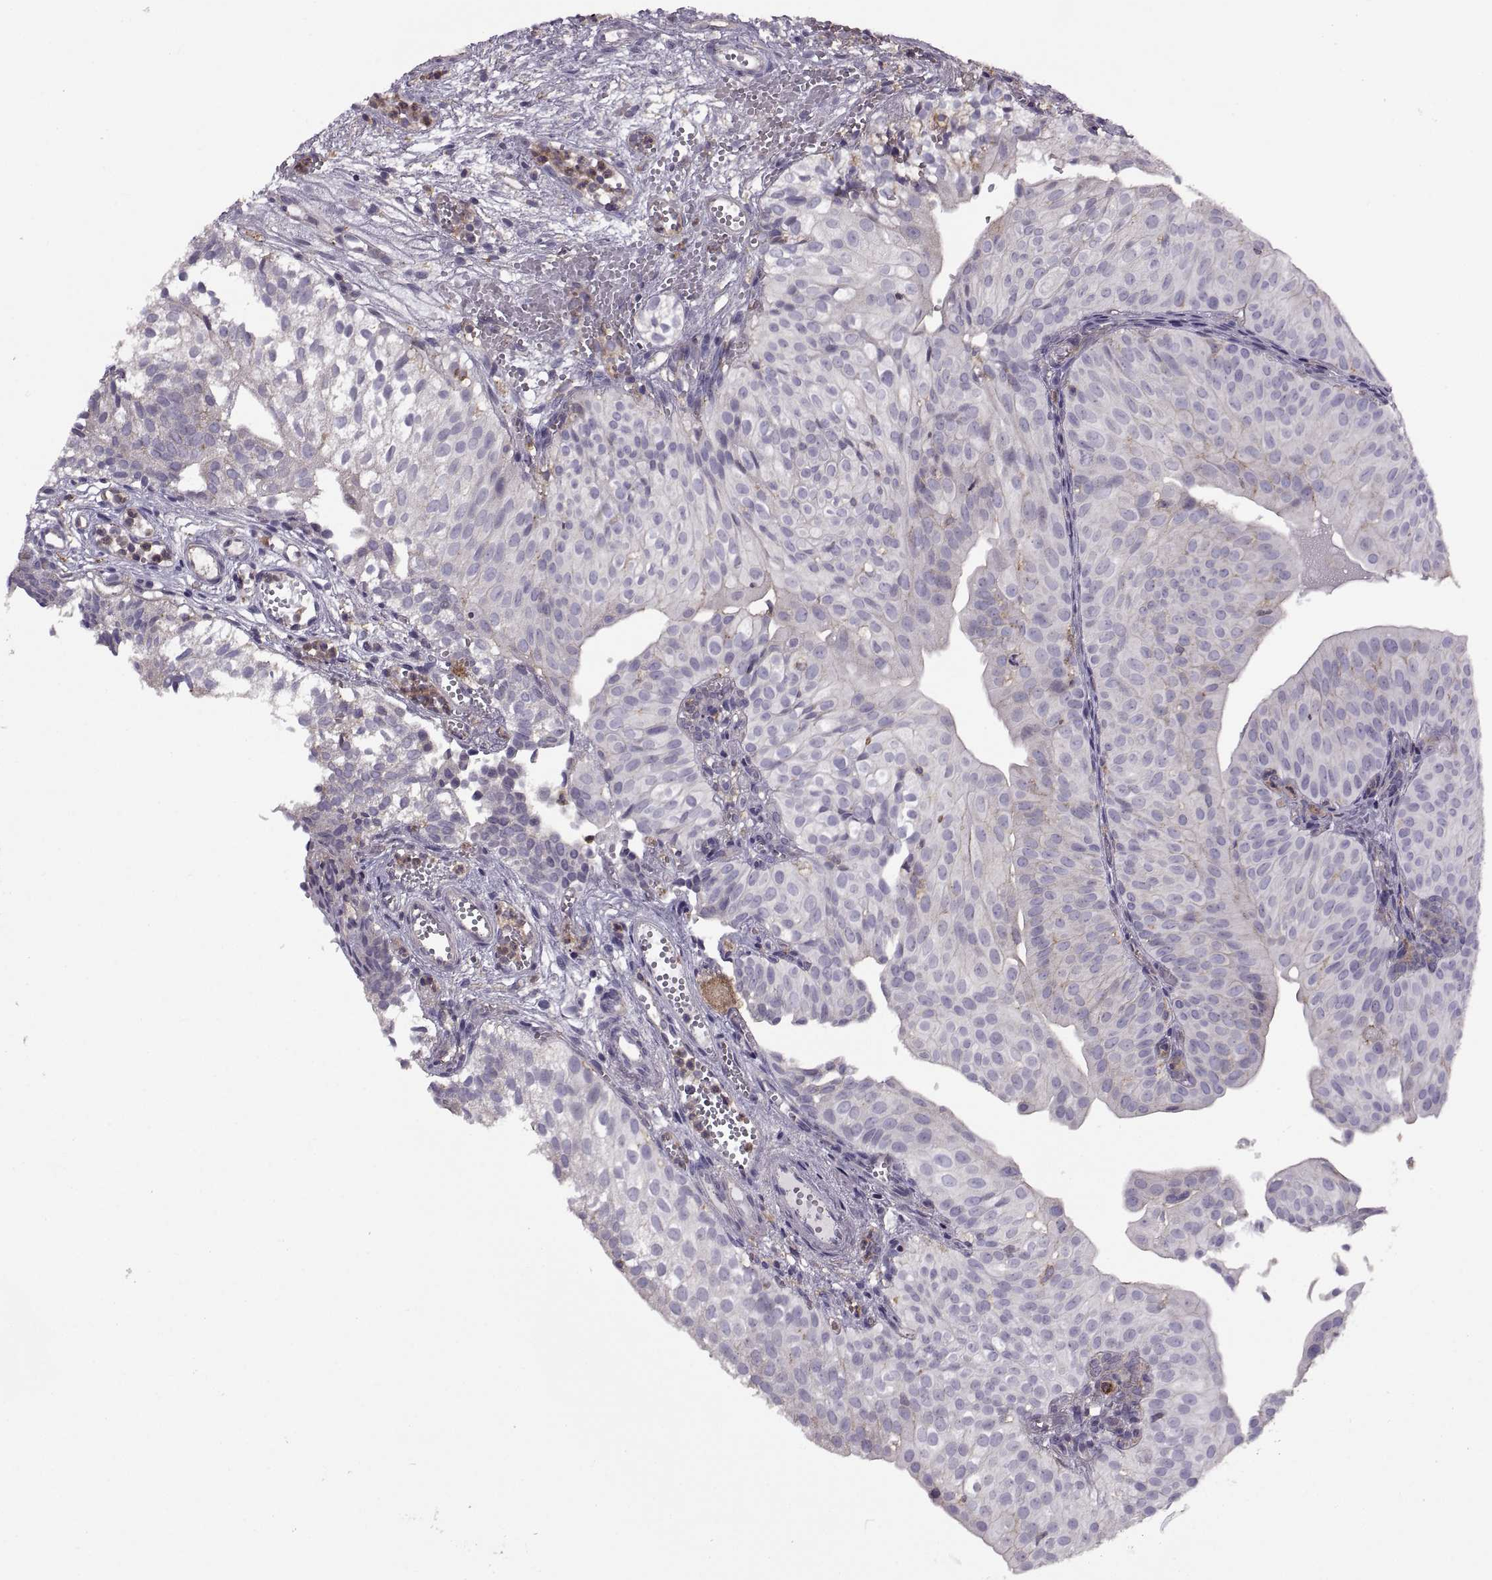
{"staining": {"intensity": "negative", "quantity": "none", "location": "none"}, "tissue": "urothelial cancer", "cell_type": "Tumor cells", "image_type": "cancer", "snomed": [{"axis": "morphology", "description": "Urothelial carcinoma, Low grade"}, {"axis": "topography", "description": "Urinary bladder"}], "caption": "High magnification brightfield microscopy of urothelial cancer stained with DAB (3,3'-diaminobenzidine) (brown) and counterstained with hematoxylin (blue): tumor cells show no significant staining. (DAB (3,3'-diaminobenzidine) immunohistochemistry, high magnification).", "gene": "RALB", "patient": {"sex": "male", "age": 72}}